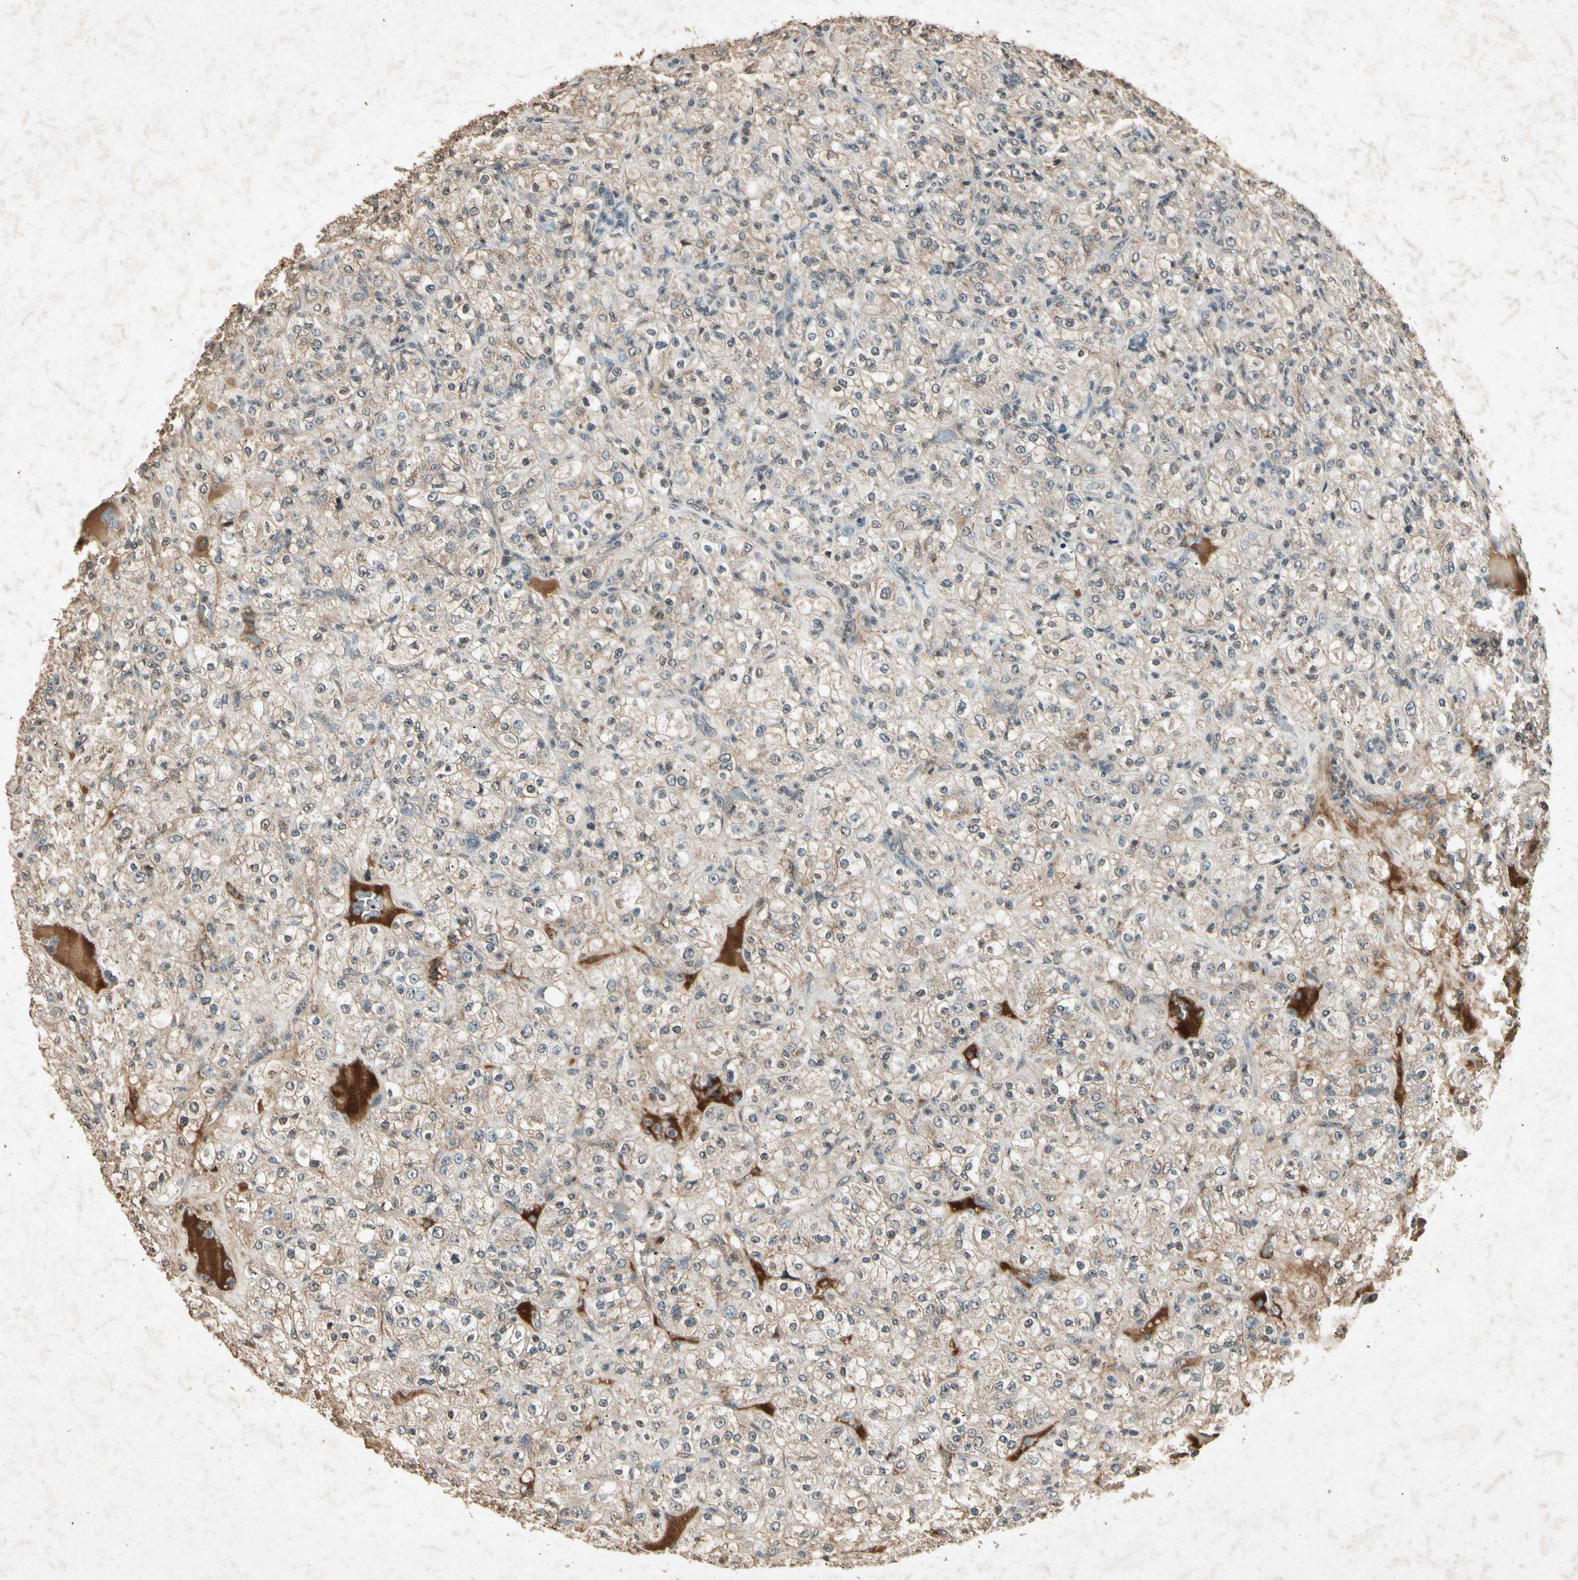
{"staining": {"intensity": "moderate", "quantity": ">75%", "location": "cytoplasmic/membranous"}, "tissue": "renal cancer", "cell_type": "Tumor cells", "image_type": "cancer", "snomed": [{"axis": "morphology", "description": "Normal tissue, NOS"}, {"axis": "morphology", "description": "Adenocarcinoma, NOS"}, {"axis": "topography", "description": "Kidney"}], "caption": "IHC micrograph of neoplastic tissue: renal cancer stained using immunohistochemistry reveals medium levels of moderate protein expression localized specifically in the cytoplasmic/membranous of tumor cells, appearing as a cytoplasmic/membranous brown color.", "gene": "CP", "patient": {"sex": "female", "age": 72}}